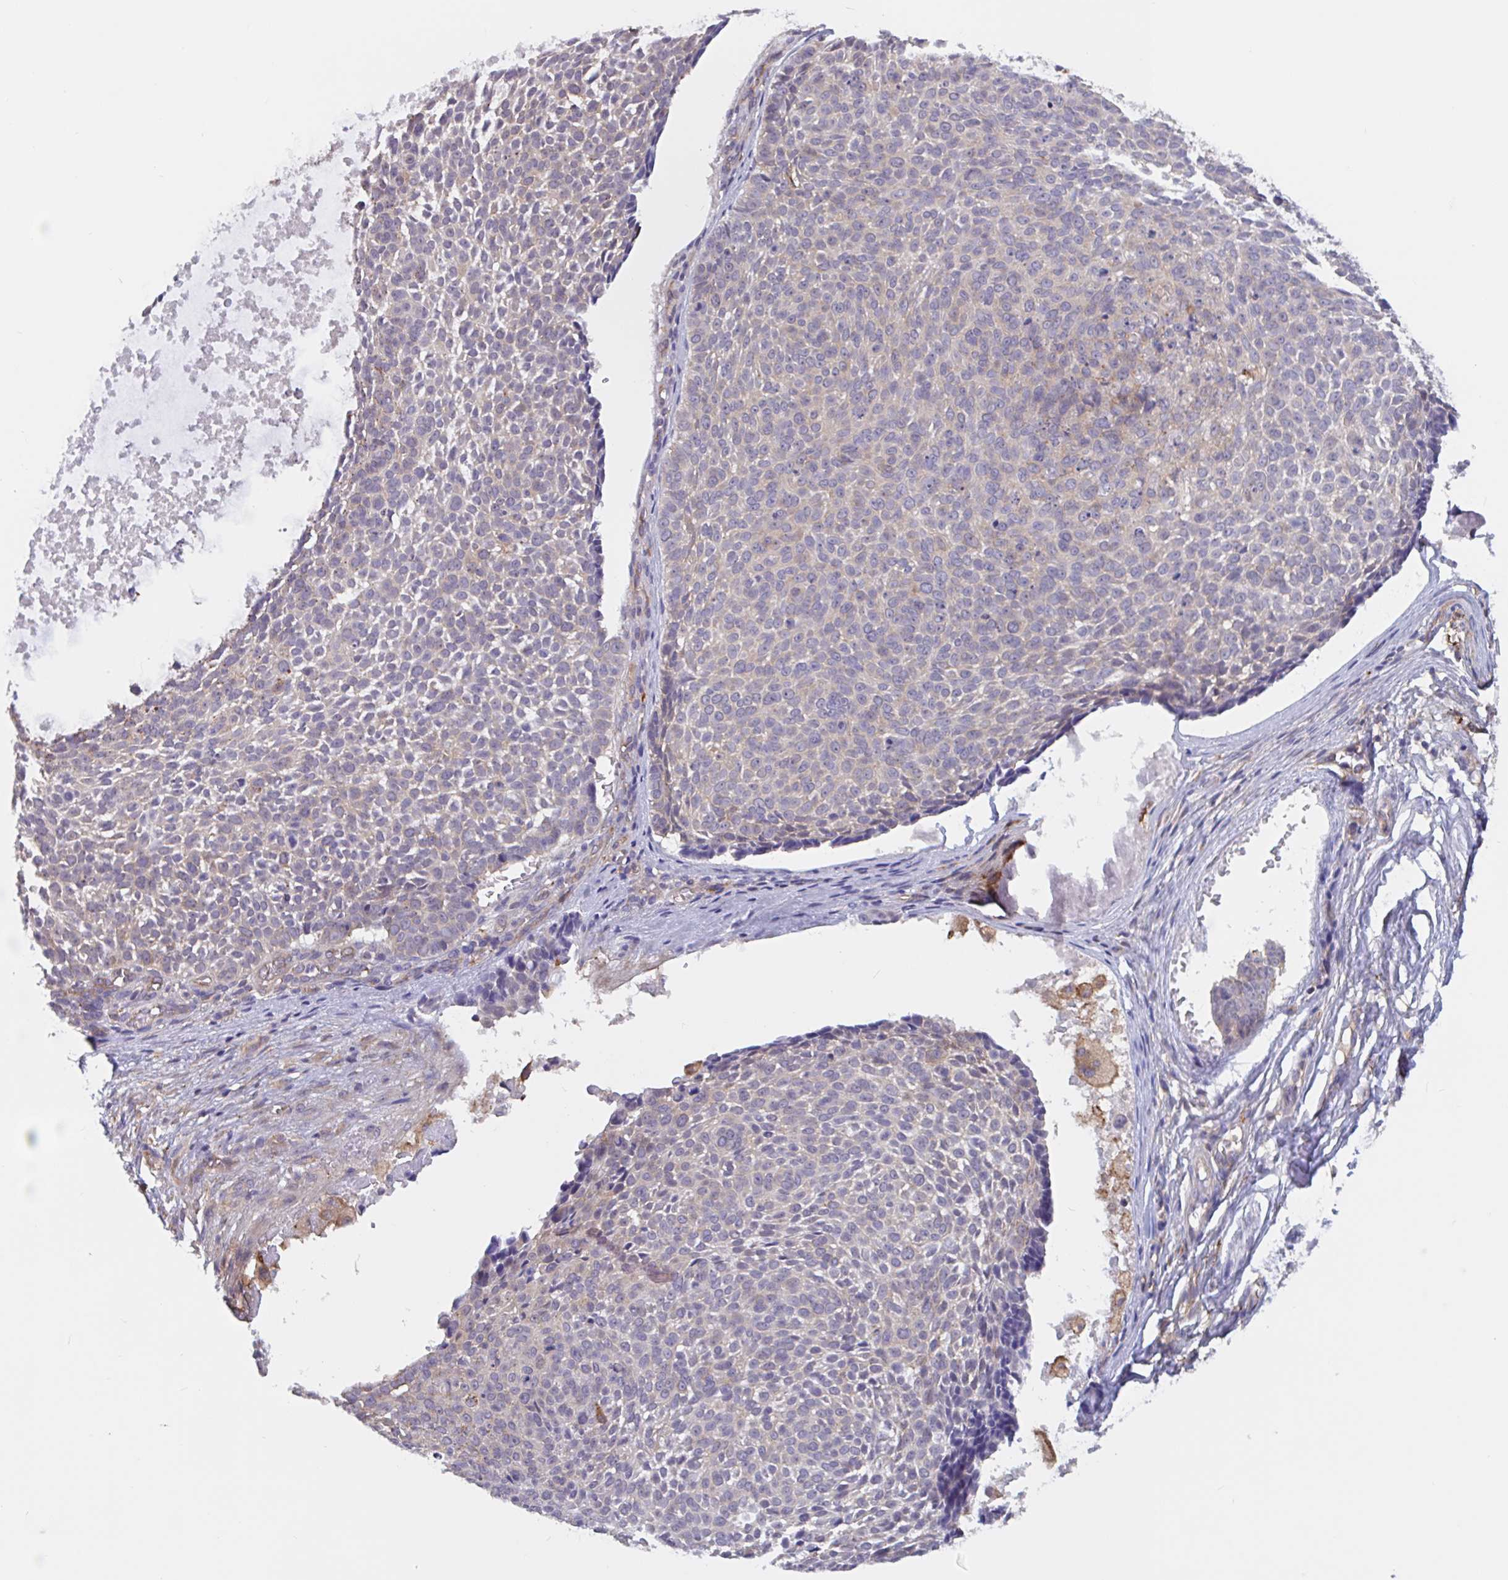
{"staining": {"intensity": "negative", "quantity": "none", "location": "none"}, "tissue": "skin cancer", "cell_type": "Tumor cells", "image_type": "cancer", "snomed": [{"axis": "morphology", "description": "Basal cell carcinoma"}, {"axis": "topography", "description": "Skin"}, {"axis": "topography", "description": "Skin of face"}, {"axis": "topography", "description": "Skin of nose"}], "caption": "This is an IHC image of human skin basal cell carcinoma. There is no positivity in tumor cells.", "gene": "SNX8", "patient": {"sex": "female", "age": 86}}